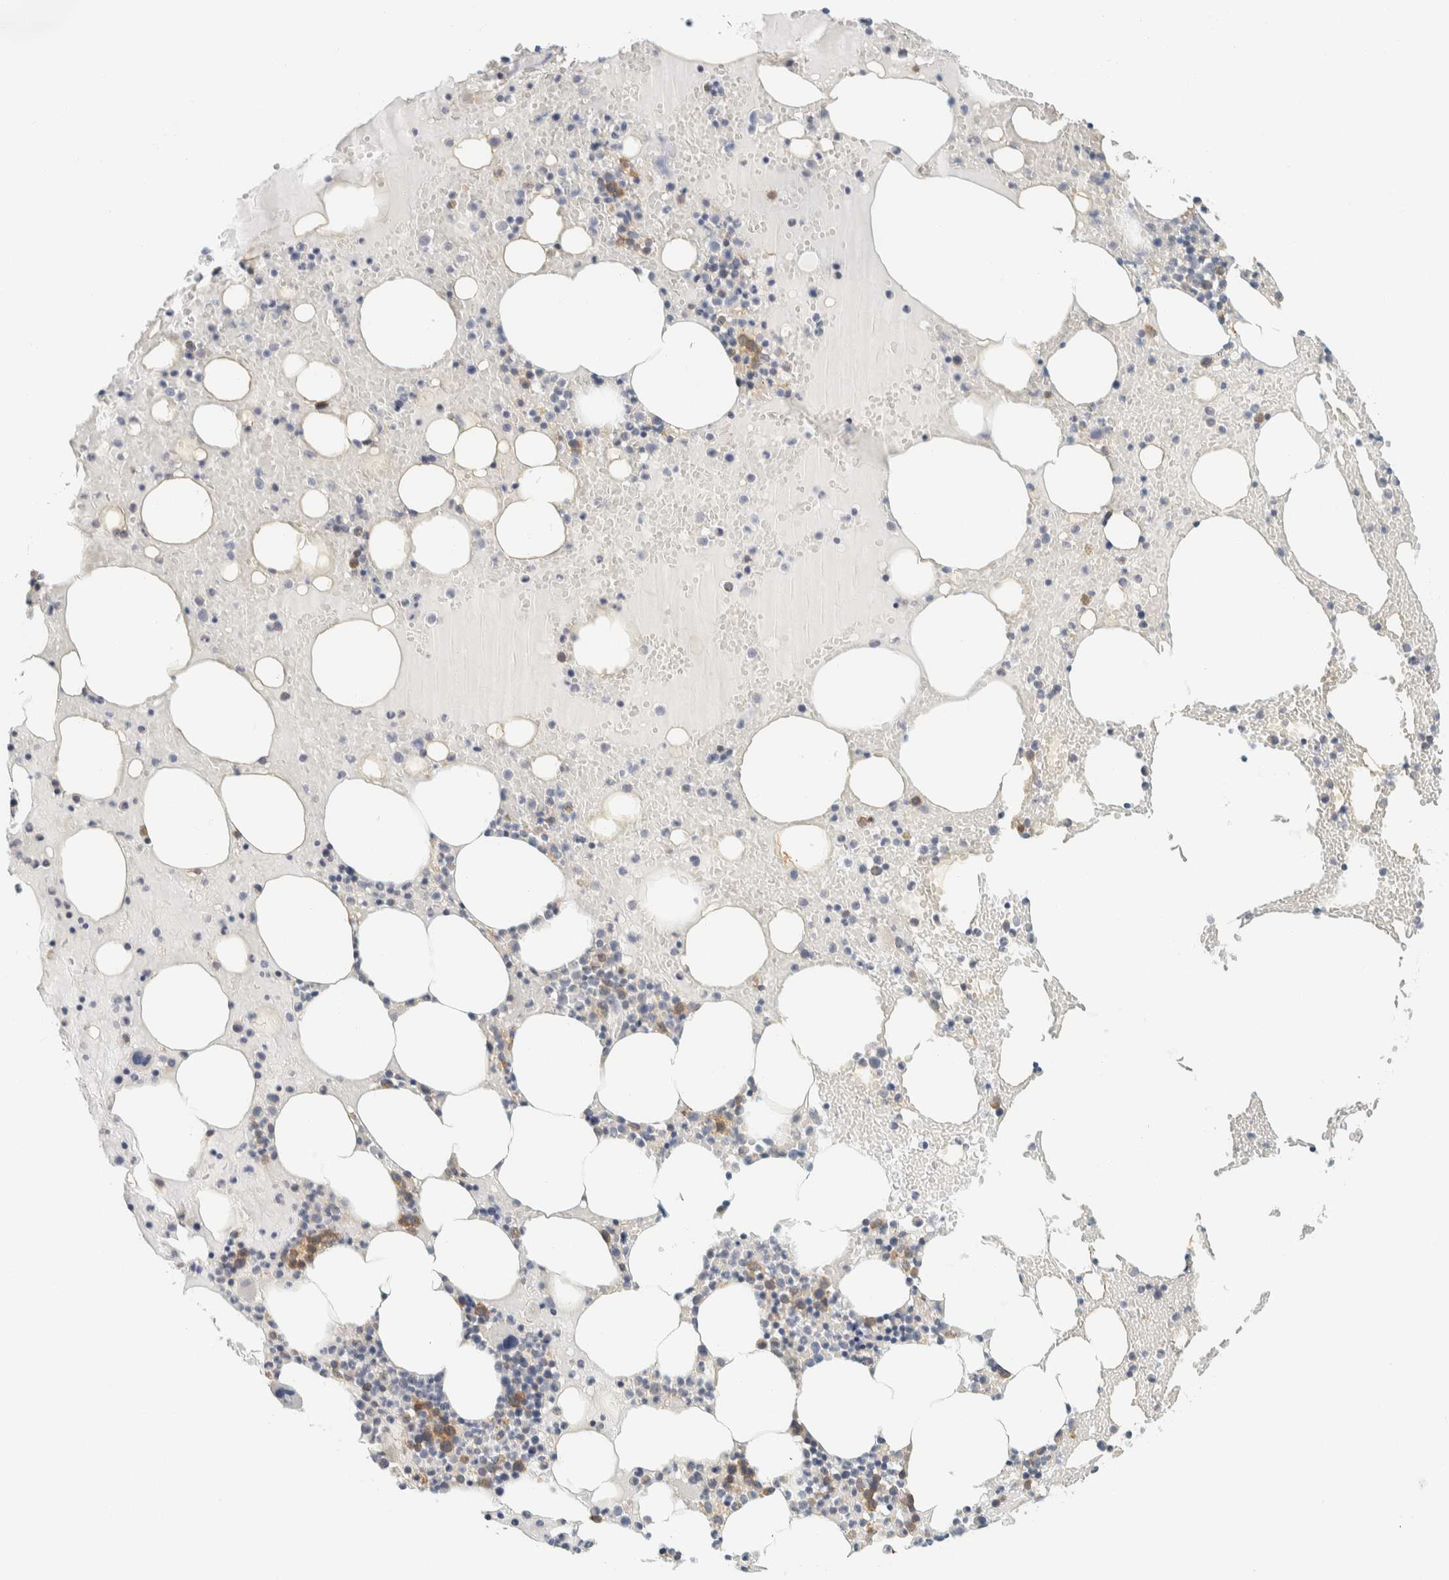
{"staining": {"intensity": "moderate", "quantity": "<25%", "location": "cytoplasmic/membranous"}, "tissue": "bone marrow", "cell_type": "Hematopoietic cells", "image_type": "normal", "snomed": [{"axis": "morphology", "description": "Normal tissue, NOS"}, {"axis": "morphology", "description": "Inflammation, NOS"}, {"axis": "topography", "description": "Bone marrow"}], "caption": "High-magnification brightfield microscopy of benign bone marrow stained with DAB (brown) and counterstained with hematoxylin (blue). hematopoietic cells exhibit moderate cytoplasmic/membranous expression is seen in about<25% of cells. Using DAB (3,3'-diaminobenzidine) (brown) and hematoxylin (blue) stains, captured at high magnification using brightfield microscopy.", "gene": "AARSD1", "patient": {"sex": "male", "age": 68}}